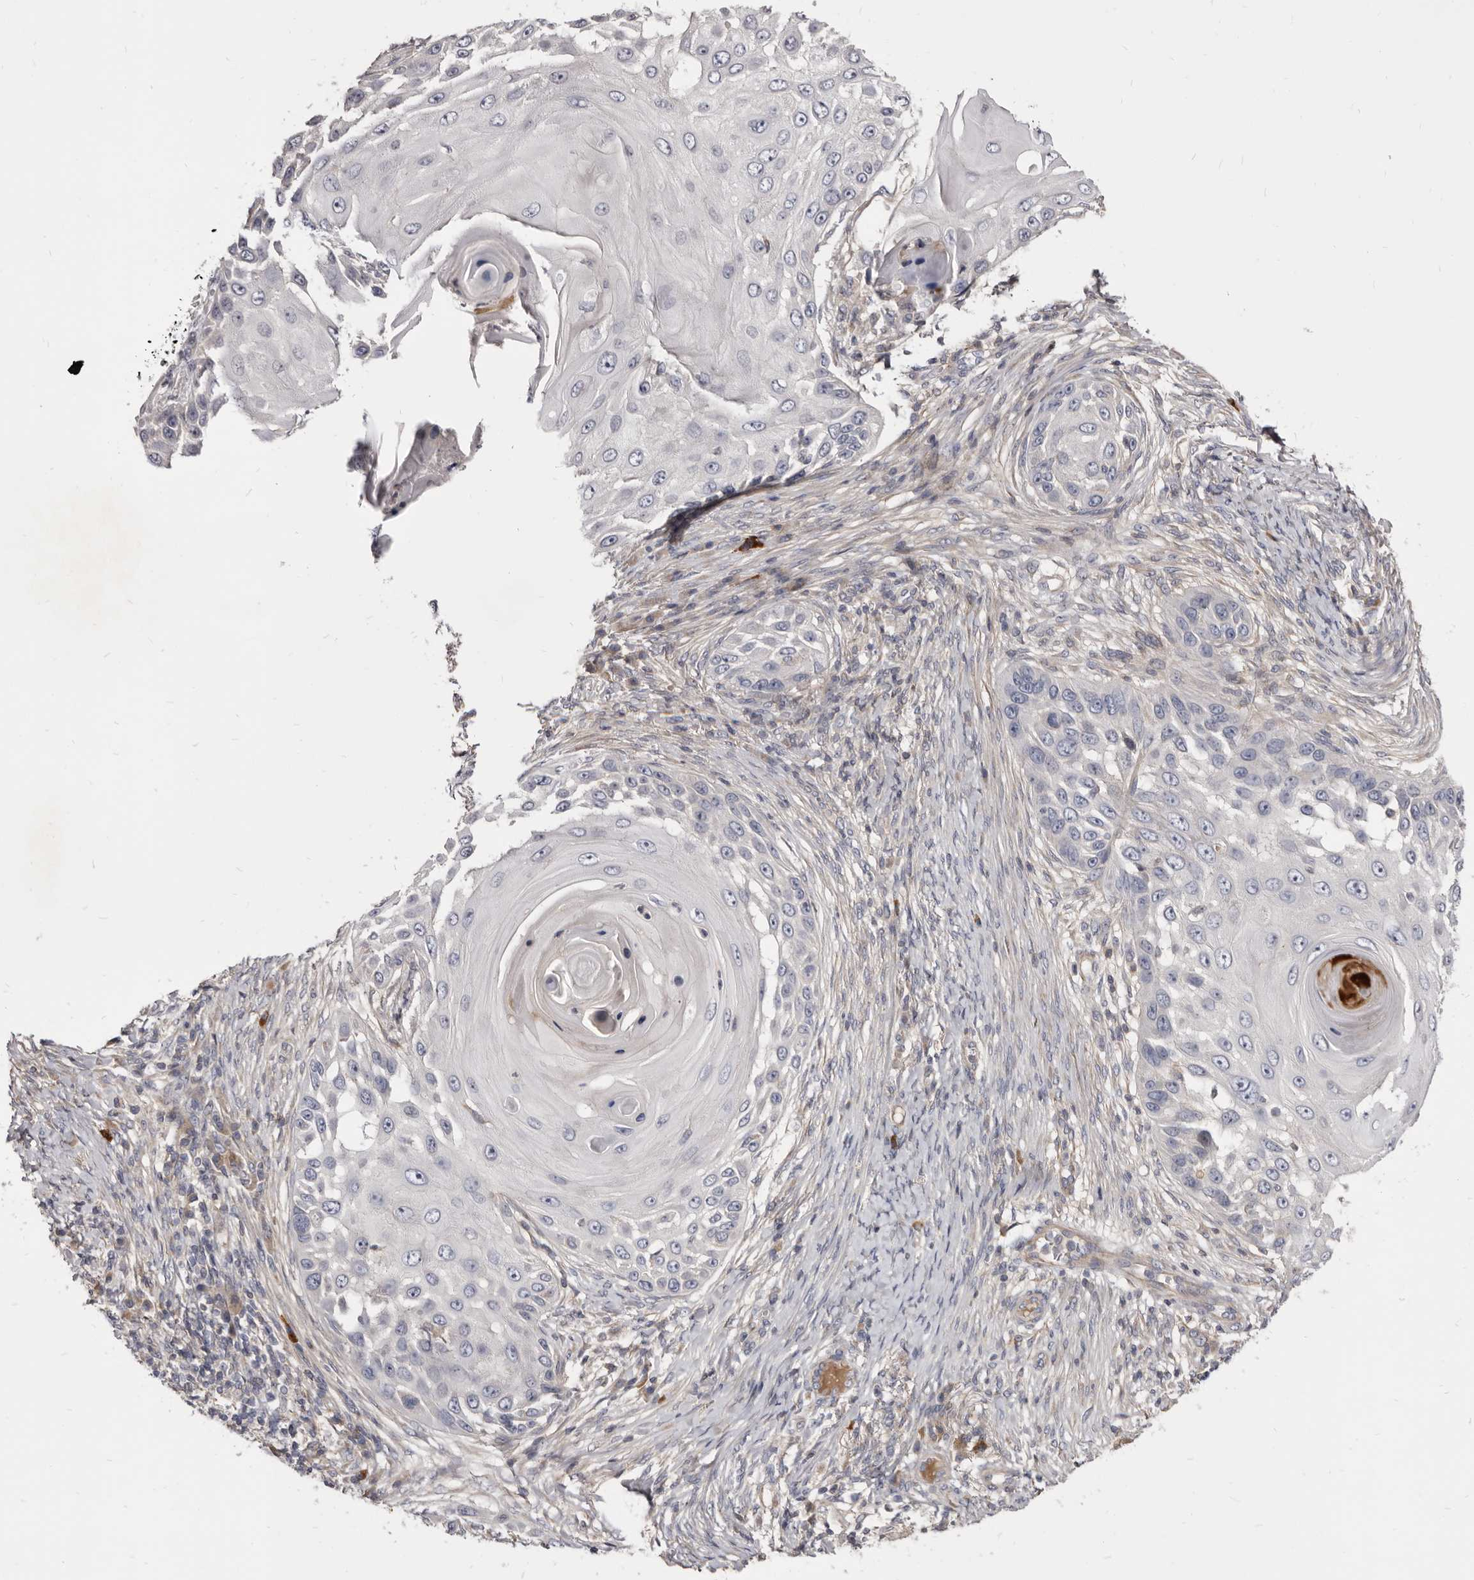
{"staining": {"intensity": "negative", "quantity": "none", "location": "none"}, "tissue": "skin cancer", "cell_type": "Tumor cells", "image_type": "cancer", "snomed": [{"axis": "morphology", "description": "Squamous cell carcinoma, NOS"}, {"axis": "topography", "description": "Skin"}], "caption": "The histopathology image displays no staining of tumor cells in skin squamous cell carcinoma.", "gene": "FAS", "patient": {"sex": "female", "age": 44}}